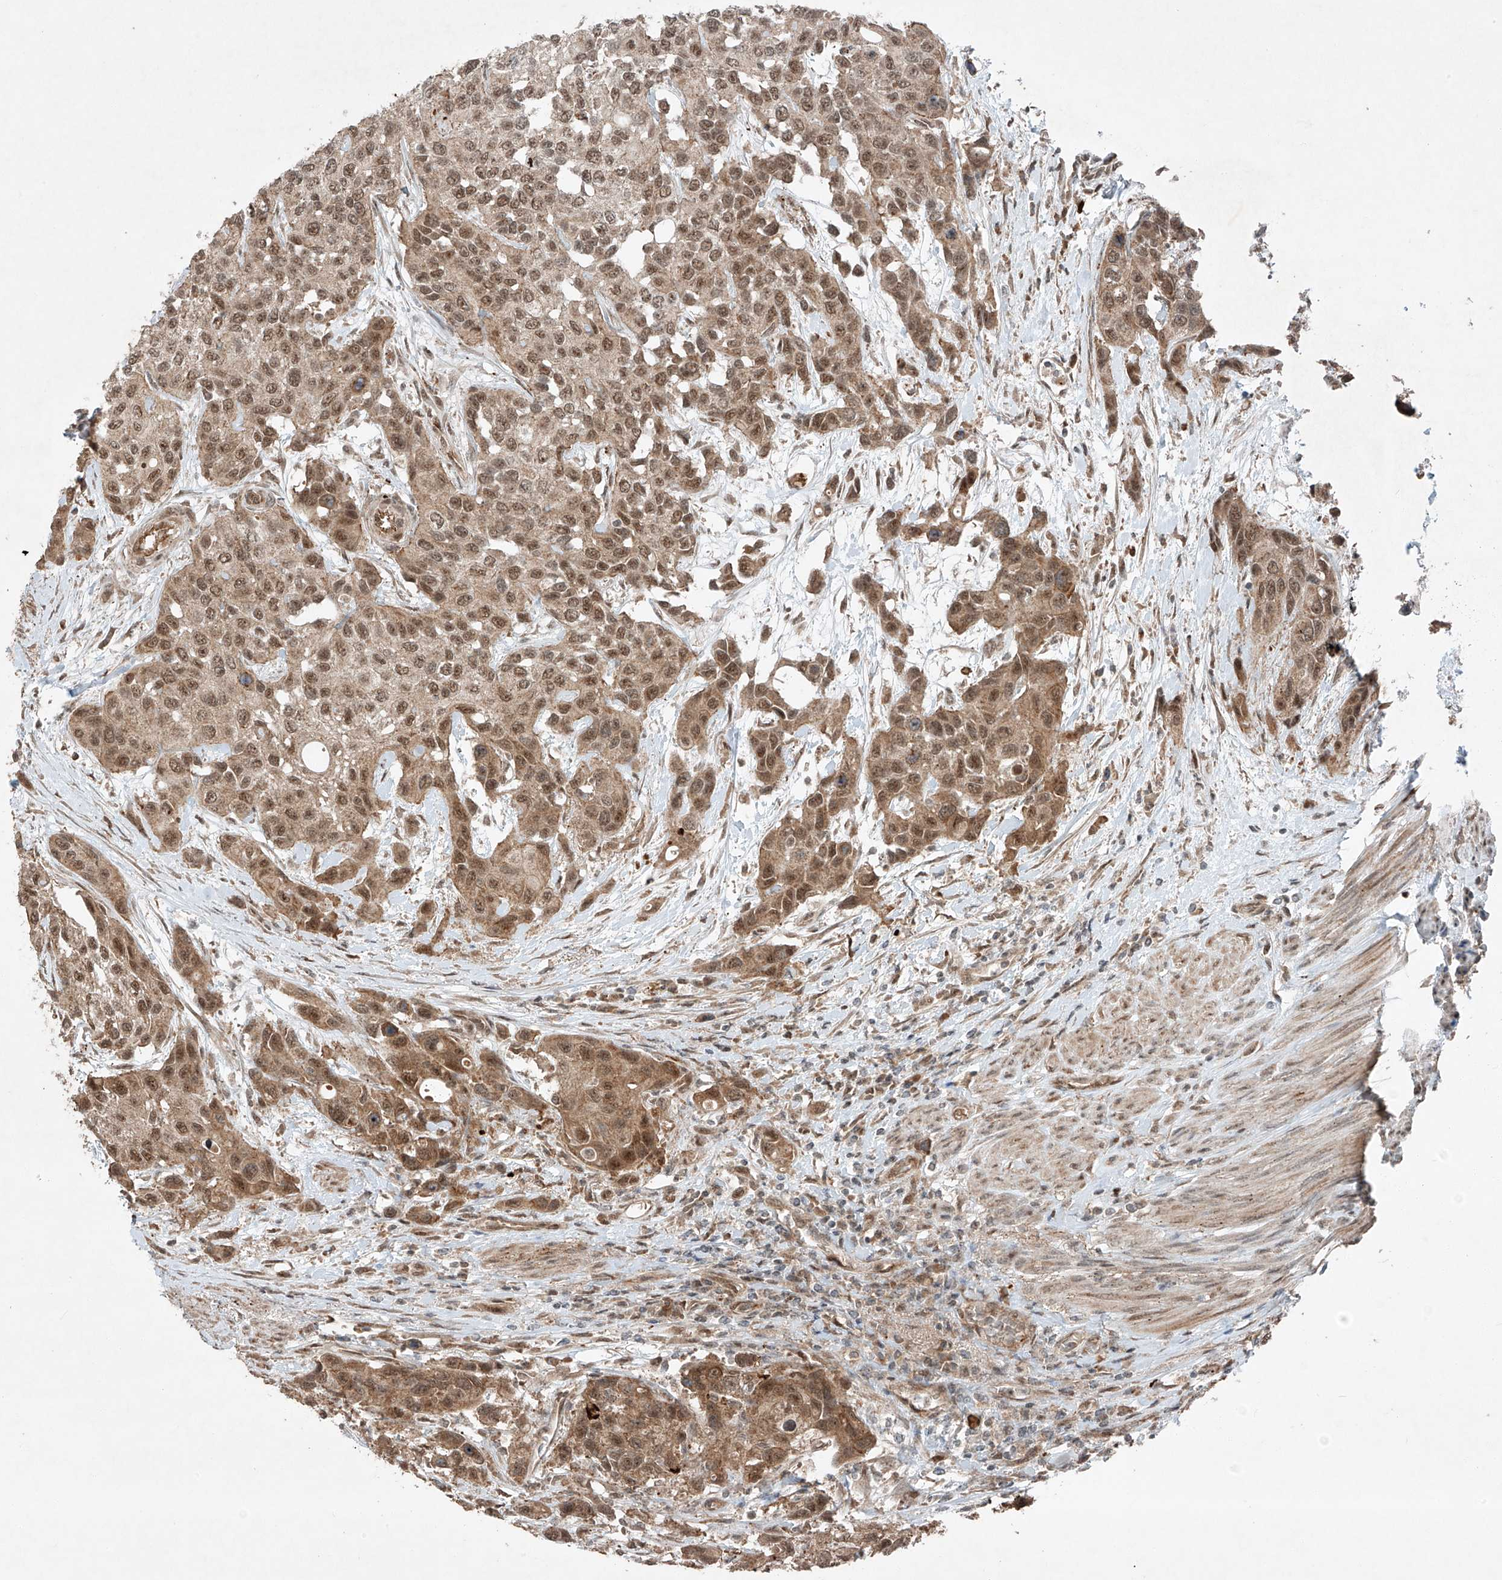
{"staining": {"intensity": "moderate", "quantity": ">75%", "location": "cytoplasmic/membranous,nuclear"}, "tissue": "urothelial cancer", "cell_type": "Tumor cells", "image_type": "cancer", "snomed": [{"axis": "morphology", "description": "Normal tissue, NOS"}, {"axis": "morphology", "description": "Urothelial carcinoma, High grade"}, {"axis": "topography", "description": "Vascular tissue"}, {"axis": "topography", "description": "Urinary bladder"}], "caption": "Protein staining exhibits moderate cytoplasmic/membranous and nuclear positivity in approximately >75% of tumor cells in urothelial carcinoma (high-grade). The staining was performed using DAB, with brown indicating positive protein expression. Nuclei are stained blue with hematoxylin.", "gene": "ZNF620", "patient": {"sex": "female", "age": 56}}